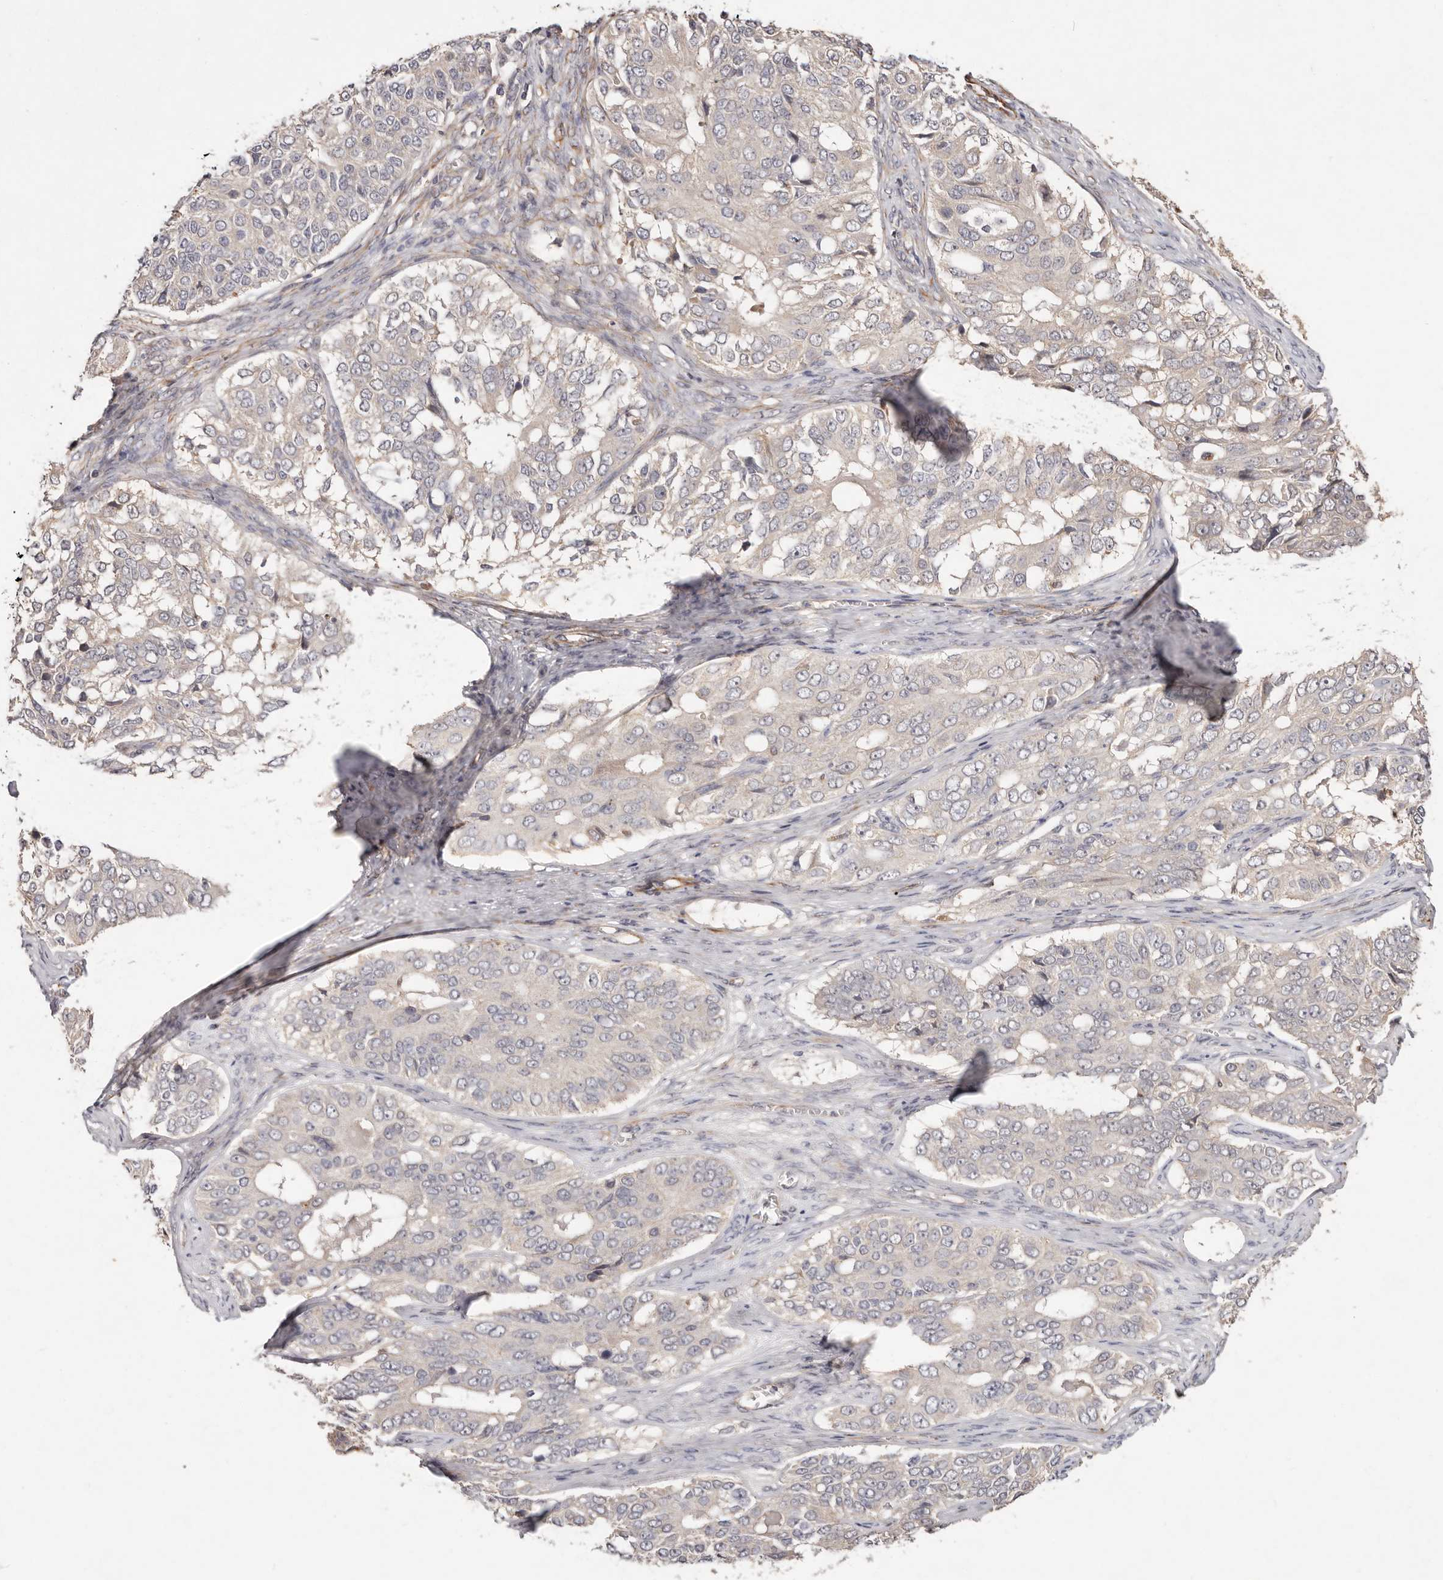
{"staining": {"intensity": "negative", "quantity": "none", "location": "none"}, "tissue": "ovarian cancer", "cell_type": "Tumor cells", "image_type": "cancer", "snomed": [{"axis": "morphology", "description": "Carcinoma, endometroid"}, {"axis": "topography", "description": "Ovary"}], "caption": "A photomicrograph of endometroid carcinoma (ovarian) stained for a protein exhibits no brown staining in tumor cells.", "gene": "THBS3", "patient": {"sex": "female", "age": 51}}